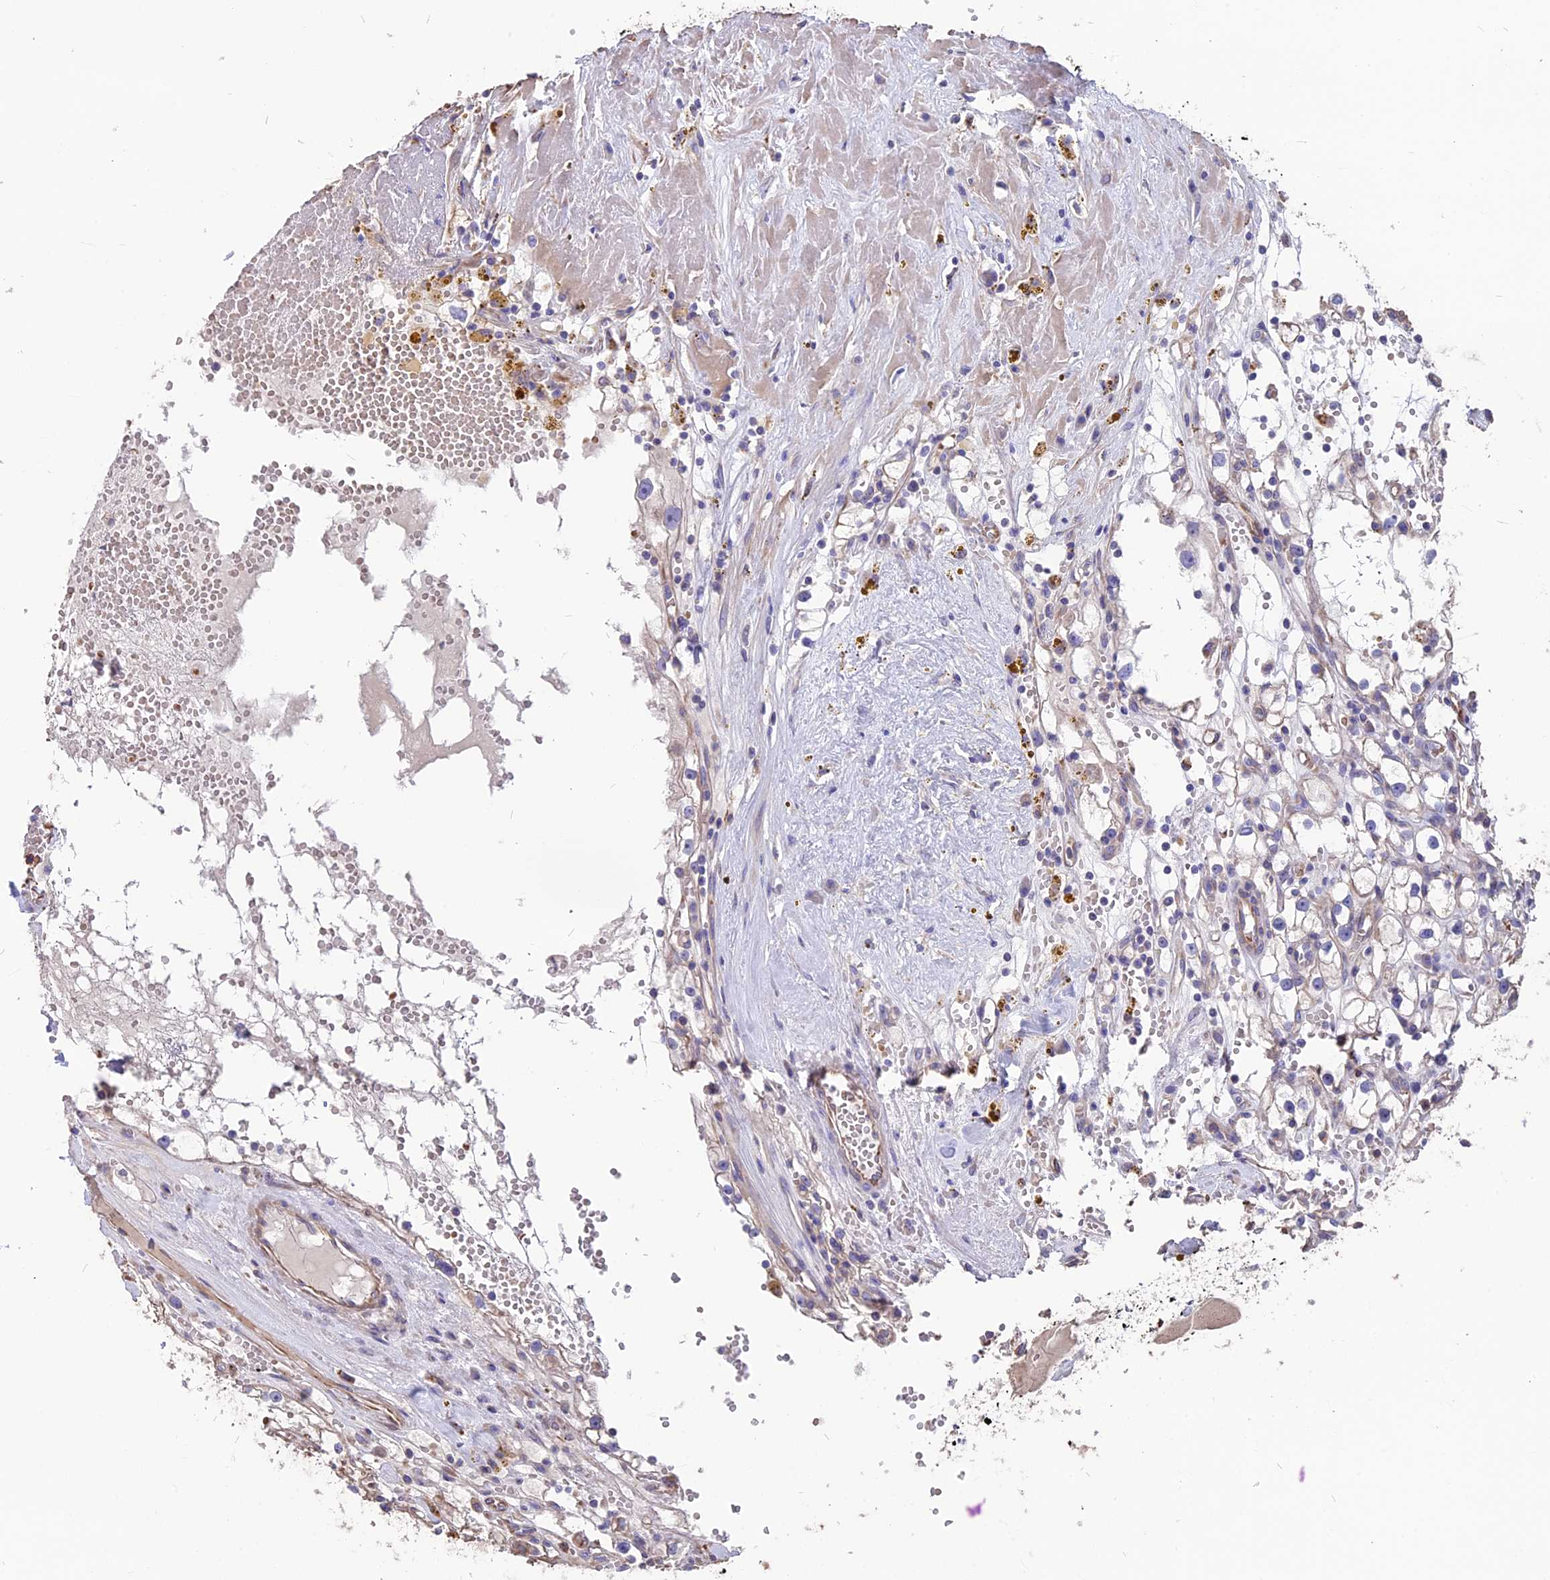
{"staining": {"intensity": "negative", "quantity": "none", "location": "none"}, "tissue": "renal cancer", "cell_type": "Tumor cells", "image_type": "cancer", "snomed": [{"axis": "morphology", "description": "Adenocarcinoma, NOS"}, {"axis": "topography", "description": "Kidney"}], "caption": "Renal cancer was stained to show a protein in brown. There is no significant positivity in tumor cells. Brightfield microscopy of immunohistochemistry (IHC) stained with DAB (brown) and hematoxylin (blue), captured at high magnification.", "gene": "SEH1L", "patient": {"sex": "male", "age": 56}}